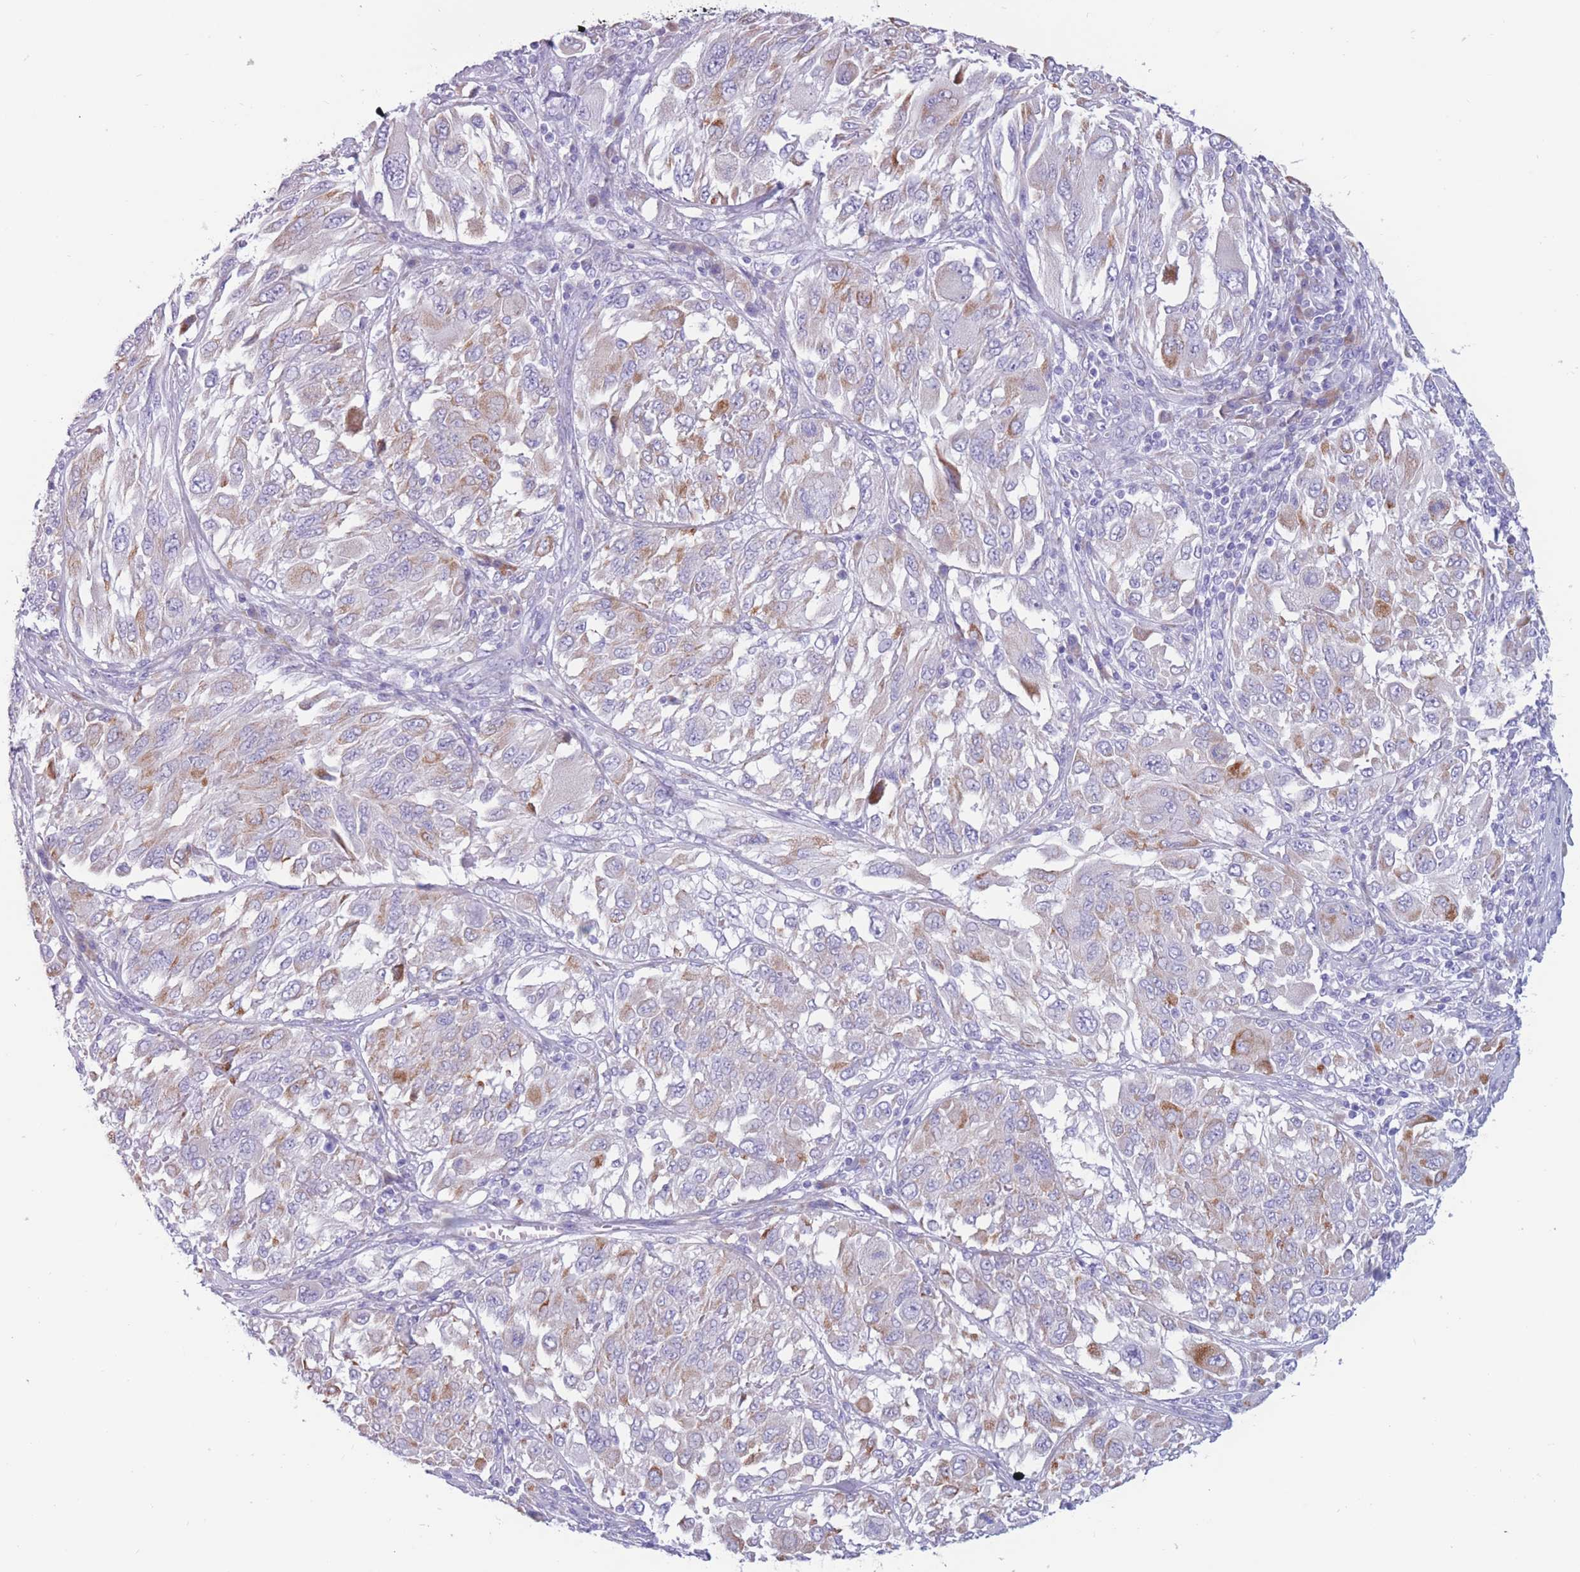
{"staining": {"intensity": "weak", "quantity": "25%-75%", "location": "cytoplasmic/membranous"}, "tissue": "melanoma", "cell_type": "Tumor cells", "image_type": "cancer", "snomed": [{"axis": "morphology", "description": "Malignant melanoma, NOS"}, {"axis": "topography", "description": "Skin"}], "caption": "This photomicrograph displays immunohistochemistry staining of malignant melanoma, with low weak cytoplasmic/membranous expression in about 25%-75% of tumor cells.", "gene": "COL27A1", "patient": {"sex": "female", "age": 91}}